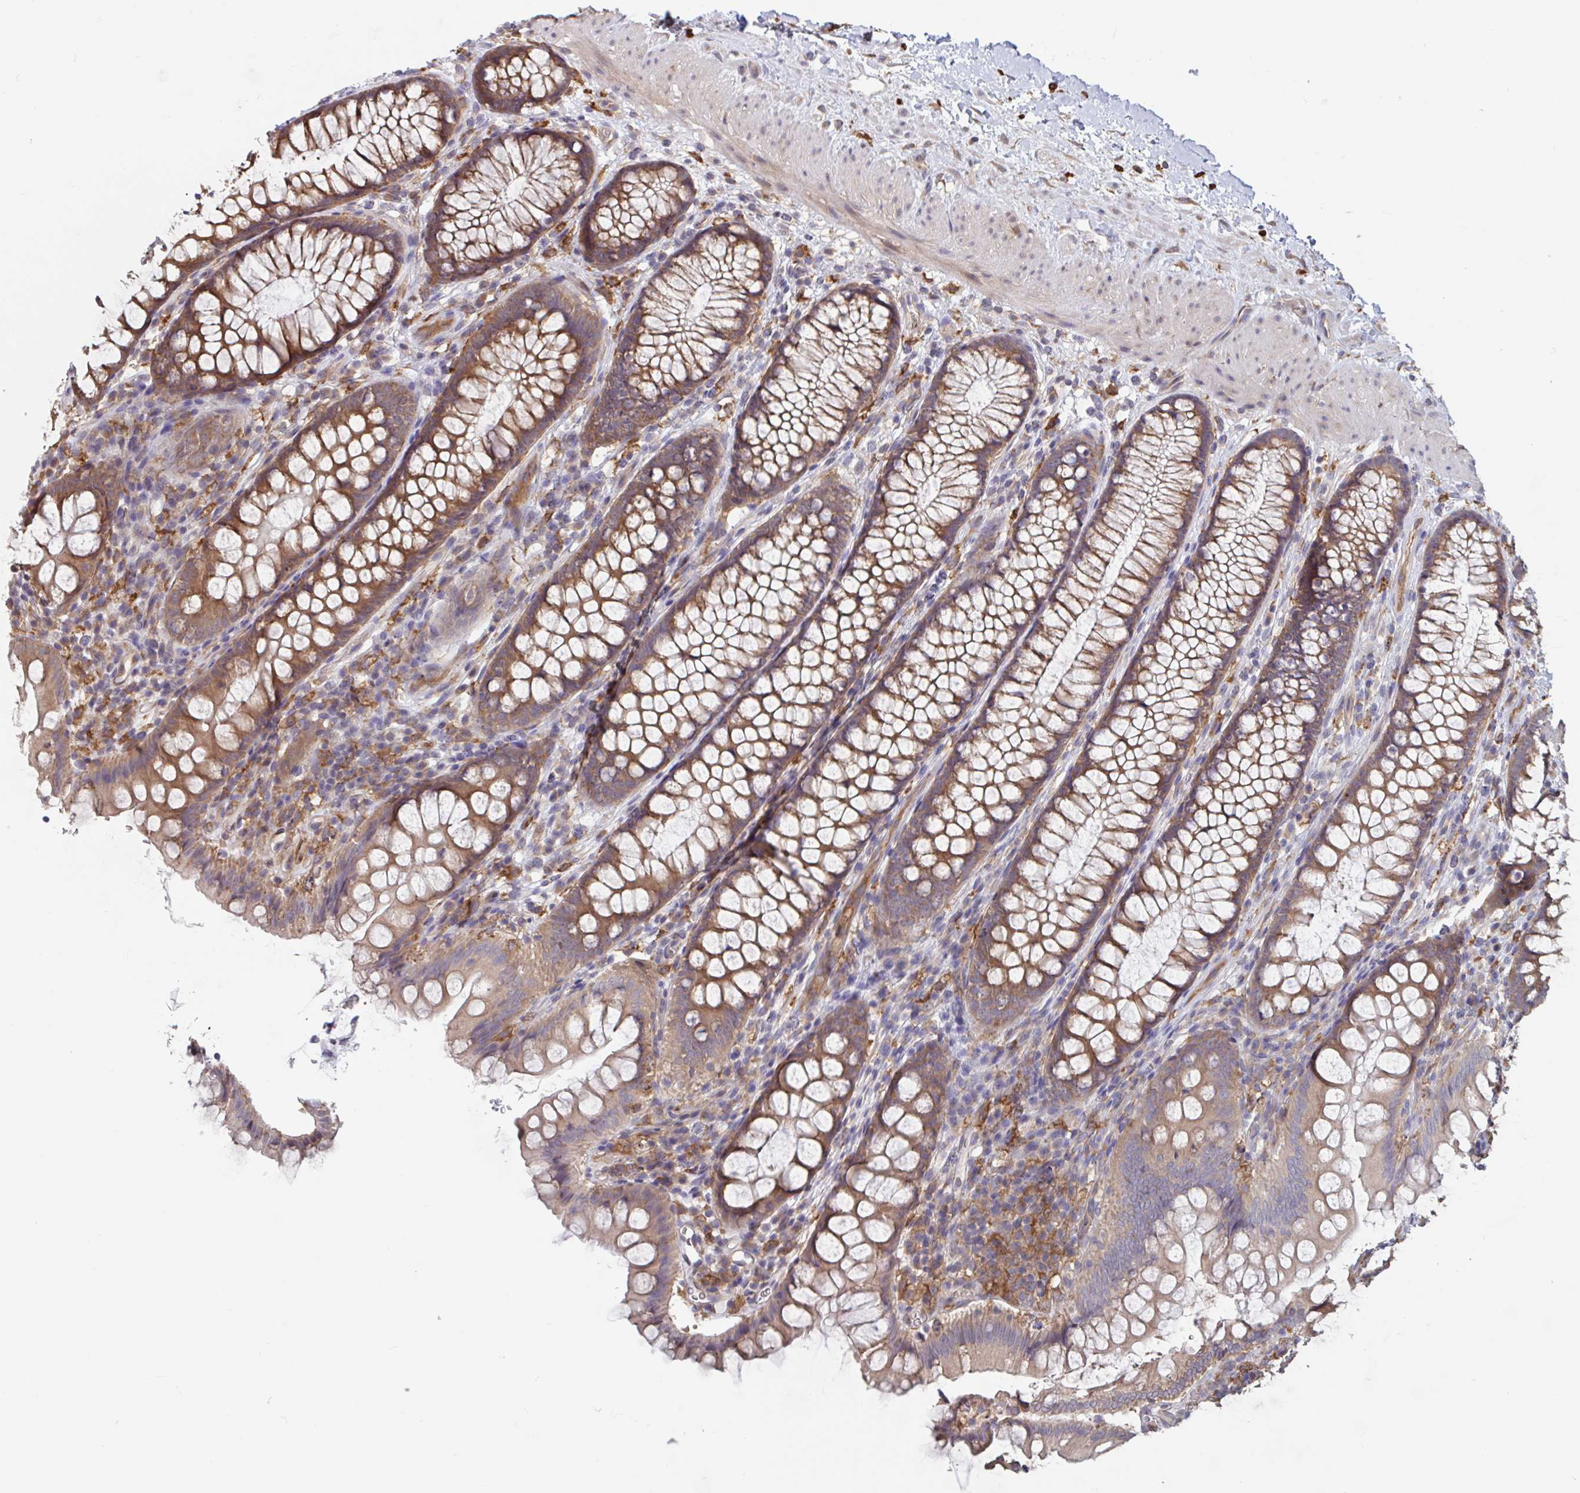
{"staining": {"intensity": "weak", "quantity": "<25%", "location": "cytoplasmic/membranous"}, "tissue": "colon", "cell_type": "Endothelial cells", "image_type": "normal", "snomed": [{"axis": "morphology", "description": "Normal tissue, NOS"}, {"axis": "morphology", "description": "Adenoma, NOS"}, {"axis": "topography", "description": "Soft tissue"}, {"axis": "topography", "description": "Colon"}], "caption": "This is a micrograph of immunohistochemistry staining of benign colon, which shows no staining in endothelial cells.", "gene": "SNX8", "patient": {"sex": "male", "age": 47}}